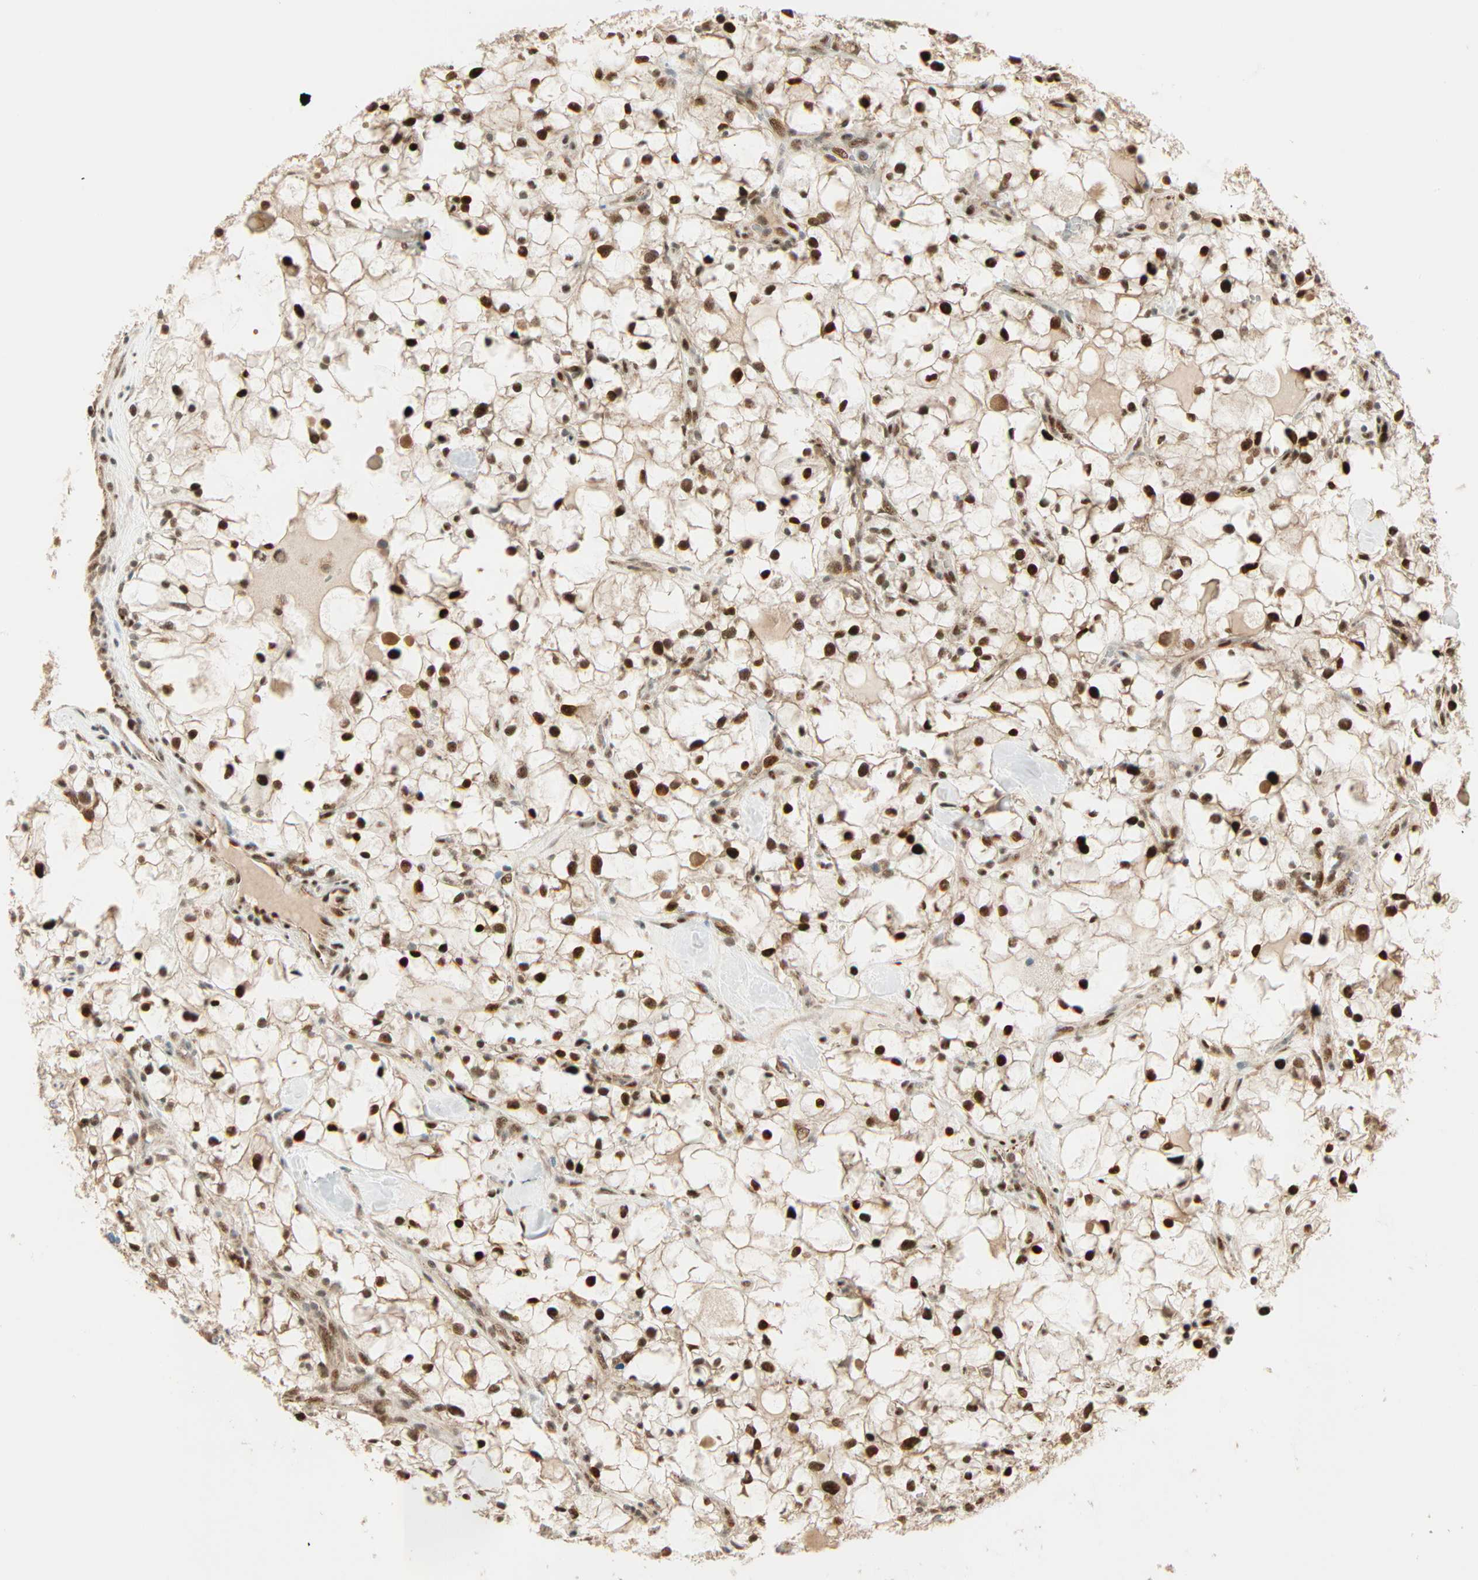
{"staining": {"intensity": "strong", "quantity": ">75%", "location": "cytoplasmic/membranous,nuclear"}, "tissue": "renal cancer", "cell_type": "Tumor cells", "image_type": "cancer", "snomed": [{"axis": "morphology", "description": "Adenocarcinoma, NOS"}, {"axis": "topography", "description": "Kidney"}], "caption": "About >75% of tumor cells in renal adenocarcinoma show strong cytoplasmic/membranous and nuclear protein staining as visualized by brown immunohistochemical staining.", "gene": "PNPLA6", "patient": {"sex": "female", "age": 60}}